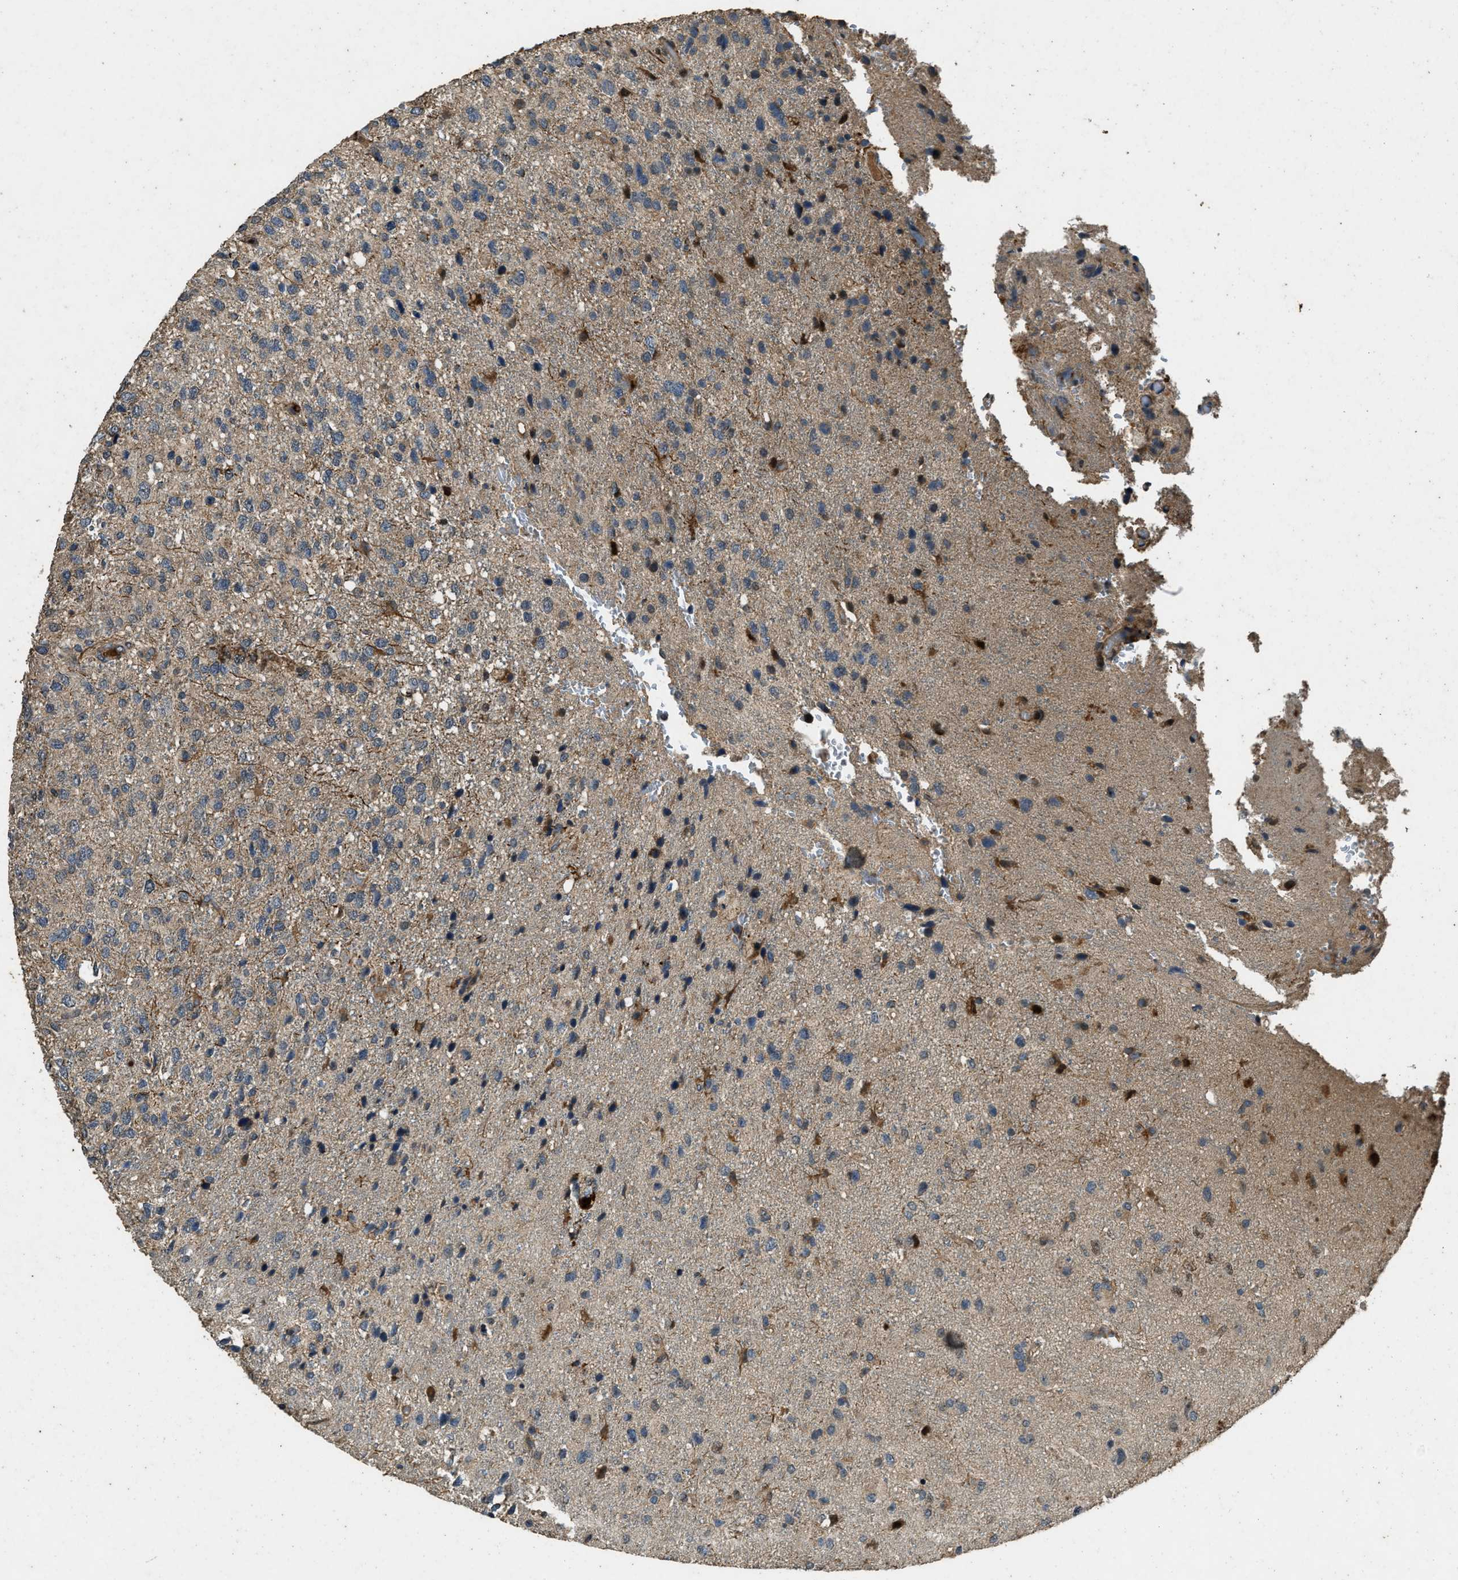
{"staining": {"intensity": "weak", "quantity": "<25%", "location": "cytoplasmic/membranous"}, "tissue": "glioma", "cell_type": "Tumor cells", "image_type": "cancer", "snomed": [{"axis": "morphology", "description": "Glioma, malignant, High grade"}, {"axis": "topography", "description": "Brain"}], "caption": "This is an immunohistochemistry photomicrograph of glioma. There is no positivity in tumor cells.", "gene": "ATP8B1", "patient": {"sex": "female", "age": 58}}